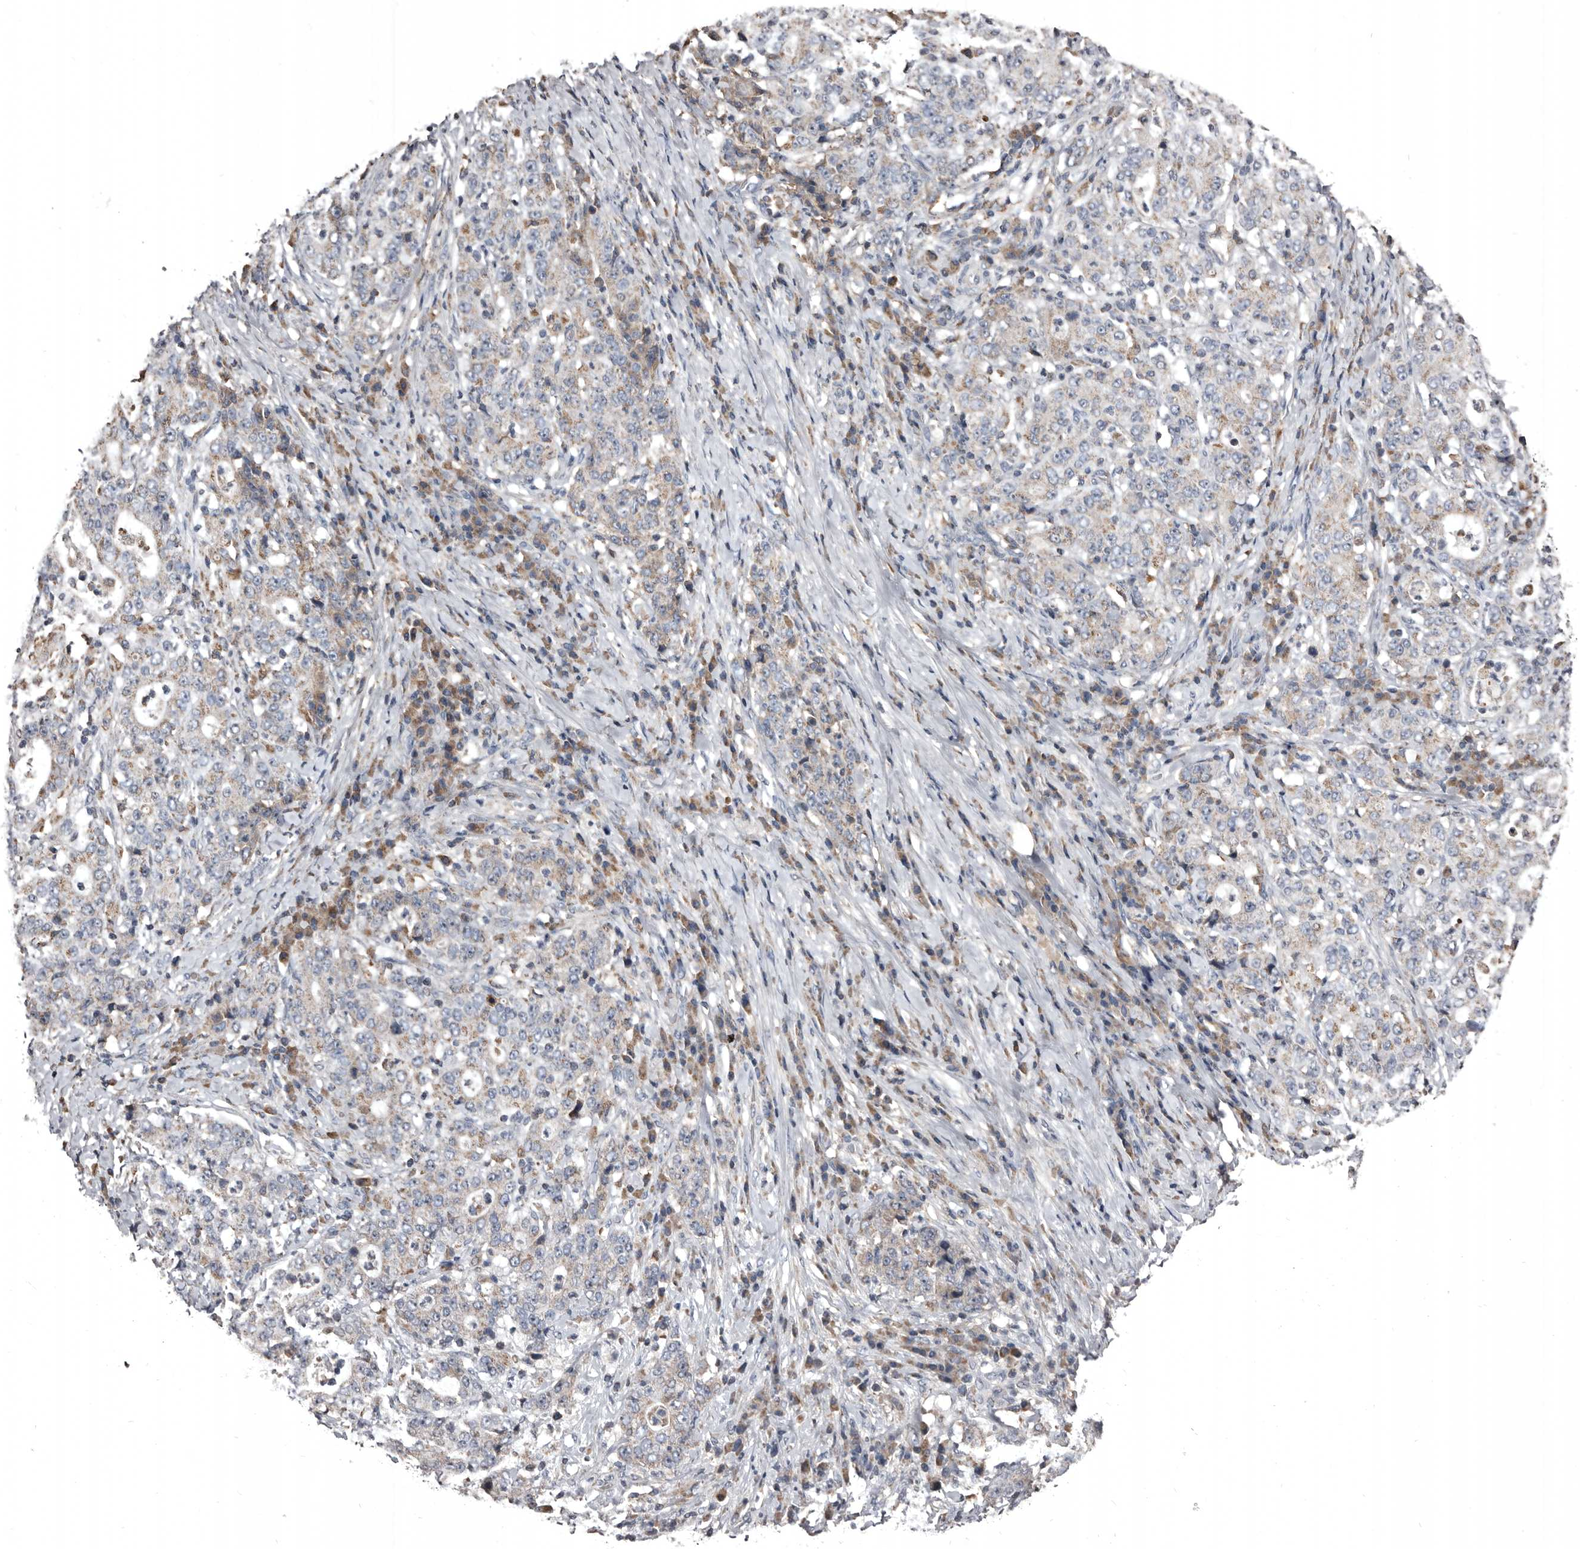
{"staining": {"intensity": "weak", "quantity": "25%-75%", "location": "cytoplasmic/membranous"}, "tissue": "stomach cancer", "cell_type": "Tumor cells", "image_type": "cancer", "snomed": [{"axis": "morphology", "description": "Normal tissue, NOS"}, {"axis": "morphology", "description": "Adenocarcinoma, NOS"}, {"axis": "topography", "description": "Stomach, upper"}, {"axis": "topography", "description": "Stomach"}], "caption": "Stomach adenocarcinoma stained with a brown dye demonstrates weak cytoplasmic/membranous positive positivity in about 25%-75% of tumor cells.", "gene": "GREB1", "patient": {"sex": "male", "age": 59}}